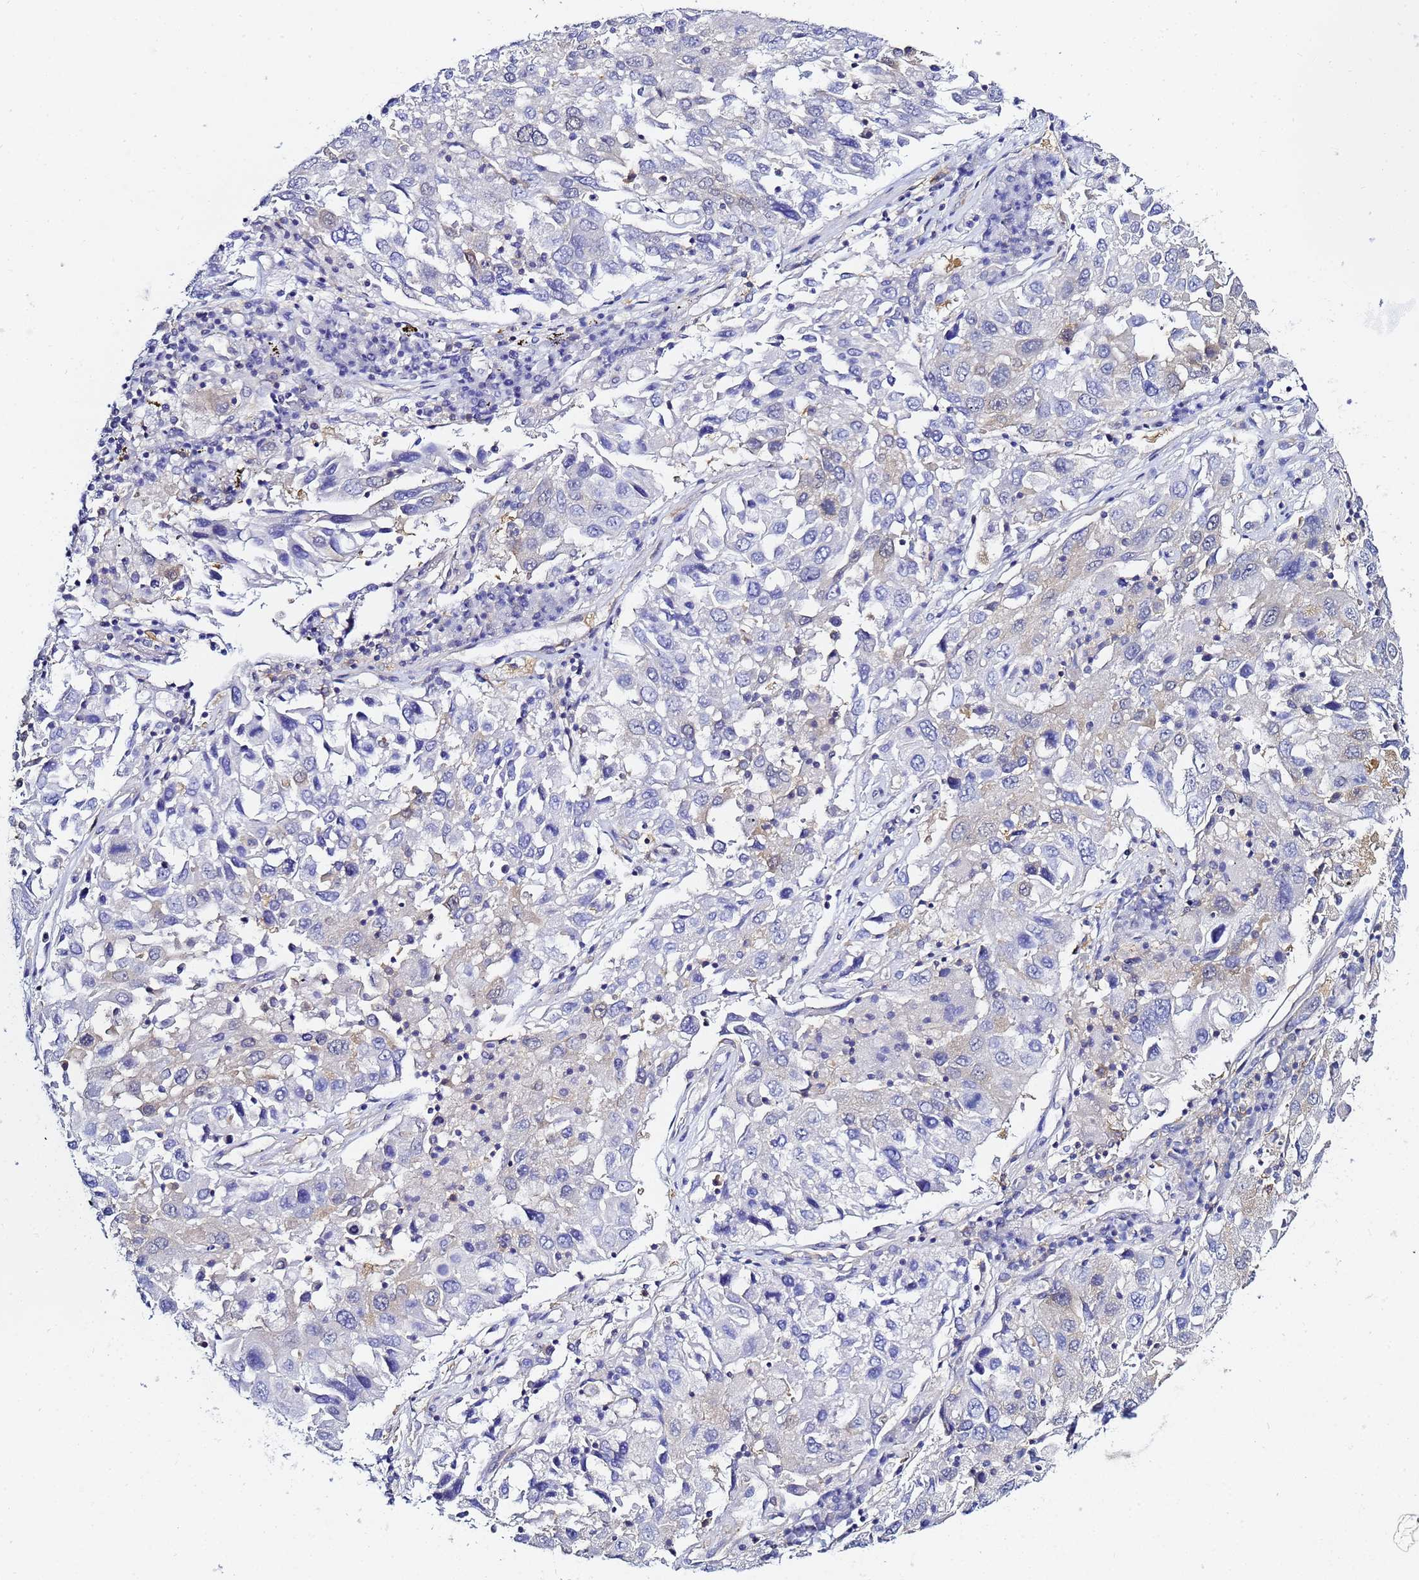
{"staining": {"intensity": "negative", "quantity": "none", "location": "none"}, "tissue": "lung cancer", "cell_type": "Tumor cells", "image_type": "cancer", "snomed": [{"axis": "morphology", "description": "Squamous cell carcinoma, NOS"}, {"axis": "topography", "description": "Lung"}], "caption": "Immunohistochemistry image of neoplastic tissue: lung cancer stained with DAB demonstrates no significant protein expression in tumor cells.", "gene": "LENG1", "patient": {"sex": "male", "age": 65}}